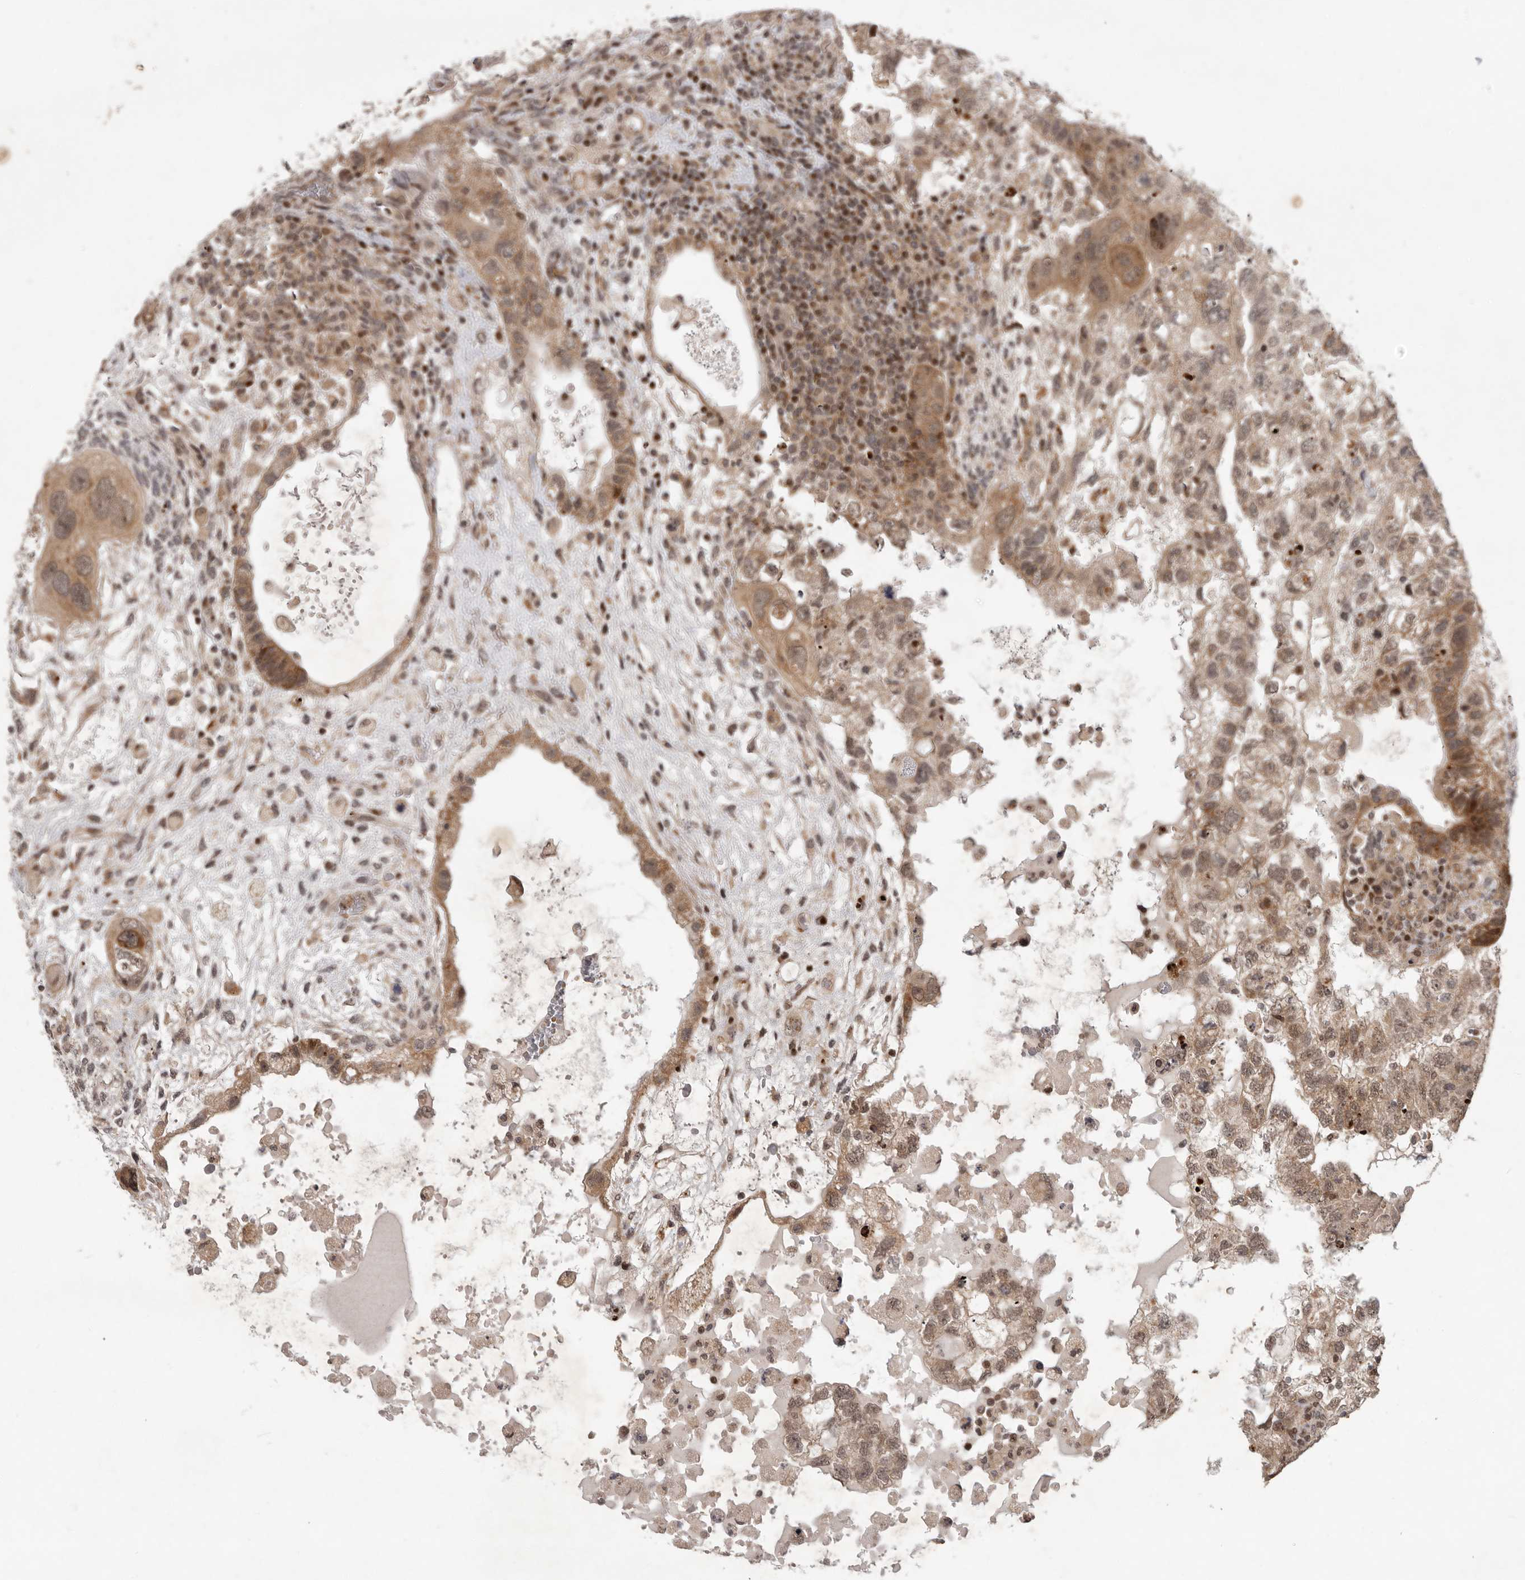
{"staining": {"intensity": "moderate", "quantity": ">75%", "location": "cytoplasmic/membranous,nuclear"}, "tissue": "testis cancer", "cell_type": "Tumor cells", "image_type": "cancer", "snomed": [{"axis": "morphology", "description": "Carcinoma, Embryonal, NOS"}, {"axis": "topography", "description": "Testis"}], "caption": "Immunohistochemical staining of human testis cancer (embryonal carcinoma) exhibits medium levels of moderate cytoplasmic/membranous and nuclear protein staining in about >75% of tumor cells. Using DAB (3,3'-diaminobenzidine) (brown) and hematoxylin (blue) stains, captured at high magnification using brightfield microscopy.", "gene": "RABIF", "patient": {"sex": "male", "age": 36}}